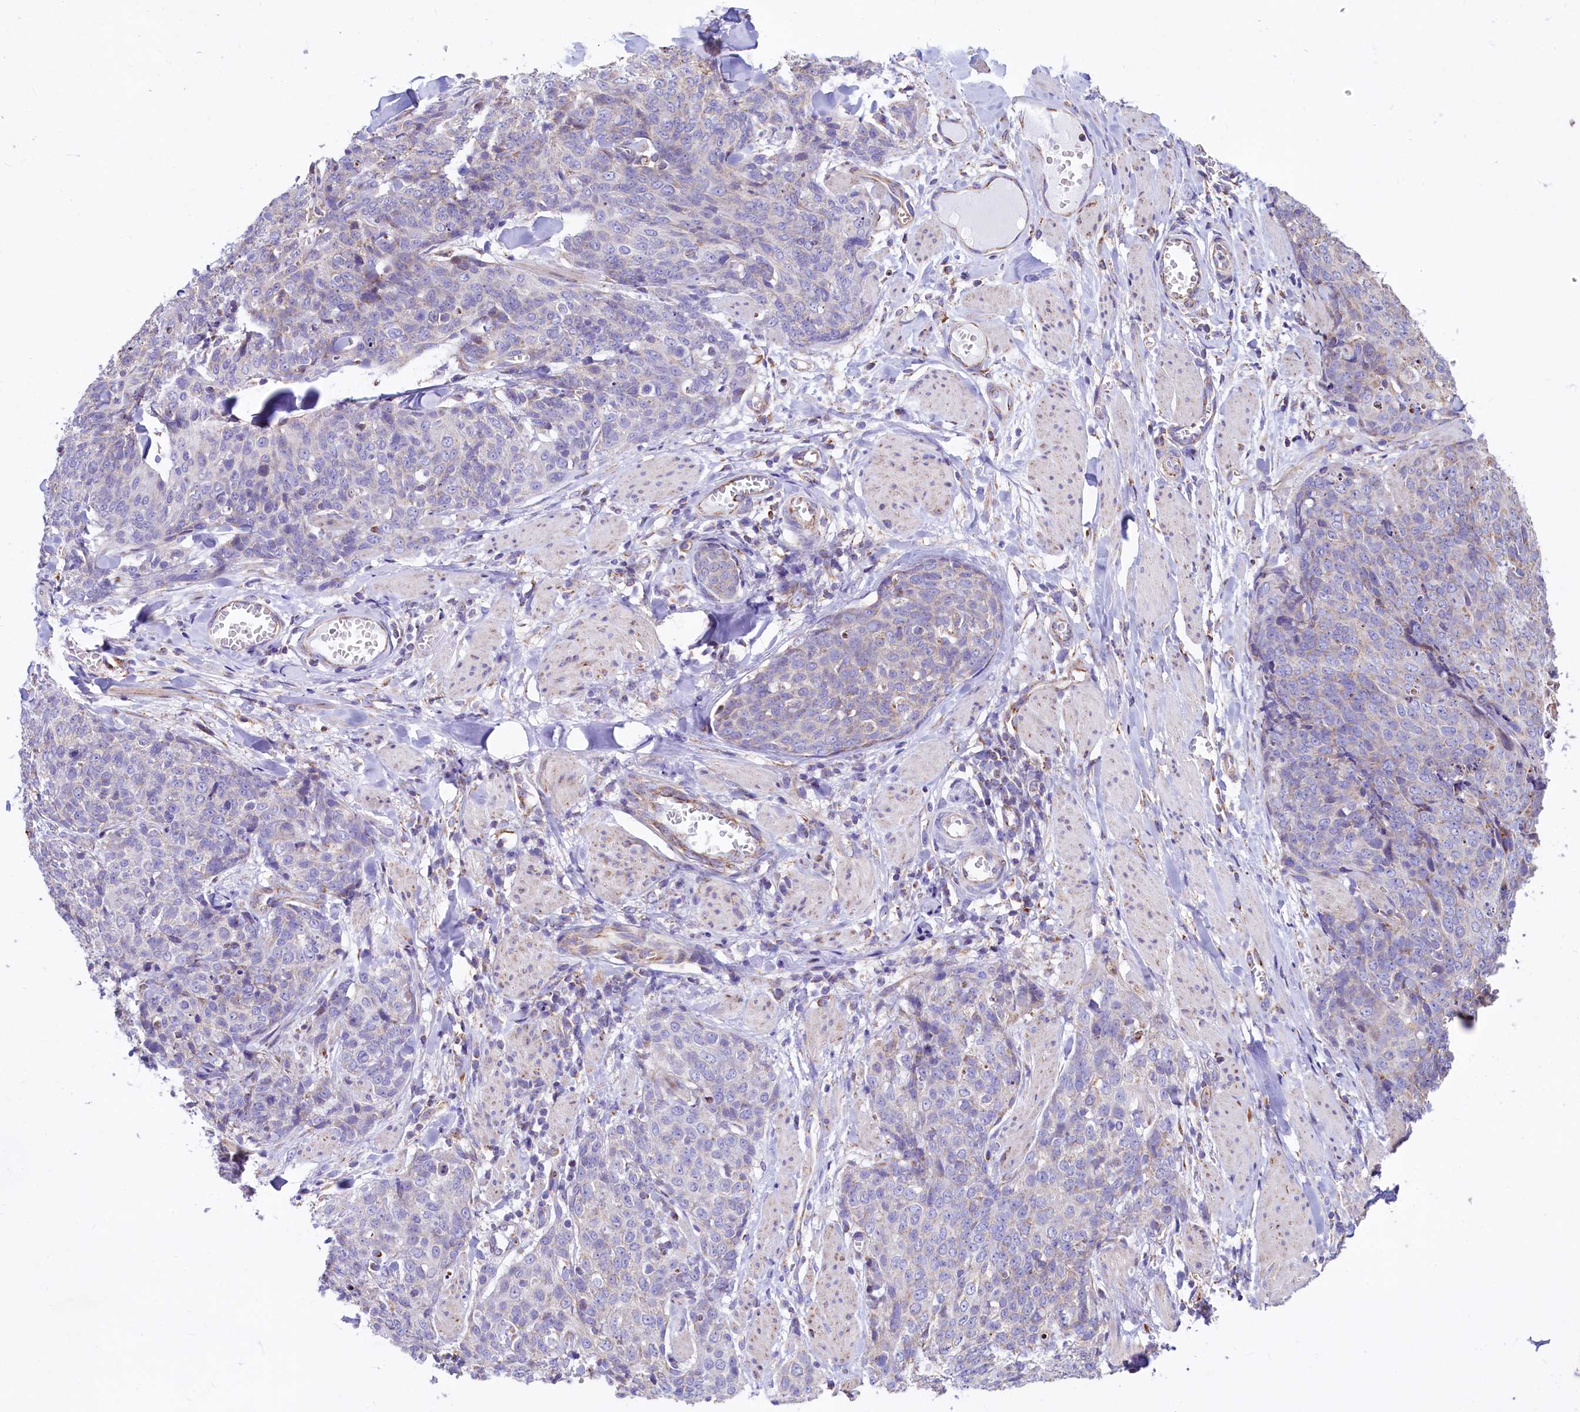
{"staining": {"intensity": "negative", "quantity": "none", "location": "none"}, "tissue": "skin cancer", "cell_type": "Tumor cells", "image_type": "cancer", "snomed": [{"axis": "morphology", "description": "Squamous cell carcinoma, NOS"}, {"axis": "topography", "description": "Skin"}, {"axis": "topography", "description": "Vulva"}], "caption": "There is no significant positivity in tumor cells of skin cancer. The staining was performed using DAB (3,3'-diaminobenzidine) to visualize the protein expression in brown, while the nuclei were stained in blue with hematoxylin (Magnification: 20x).", "gene": "VWCE", "patient": {"sex": "female", "age": 85}}